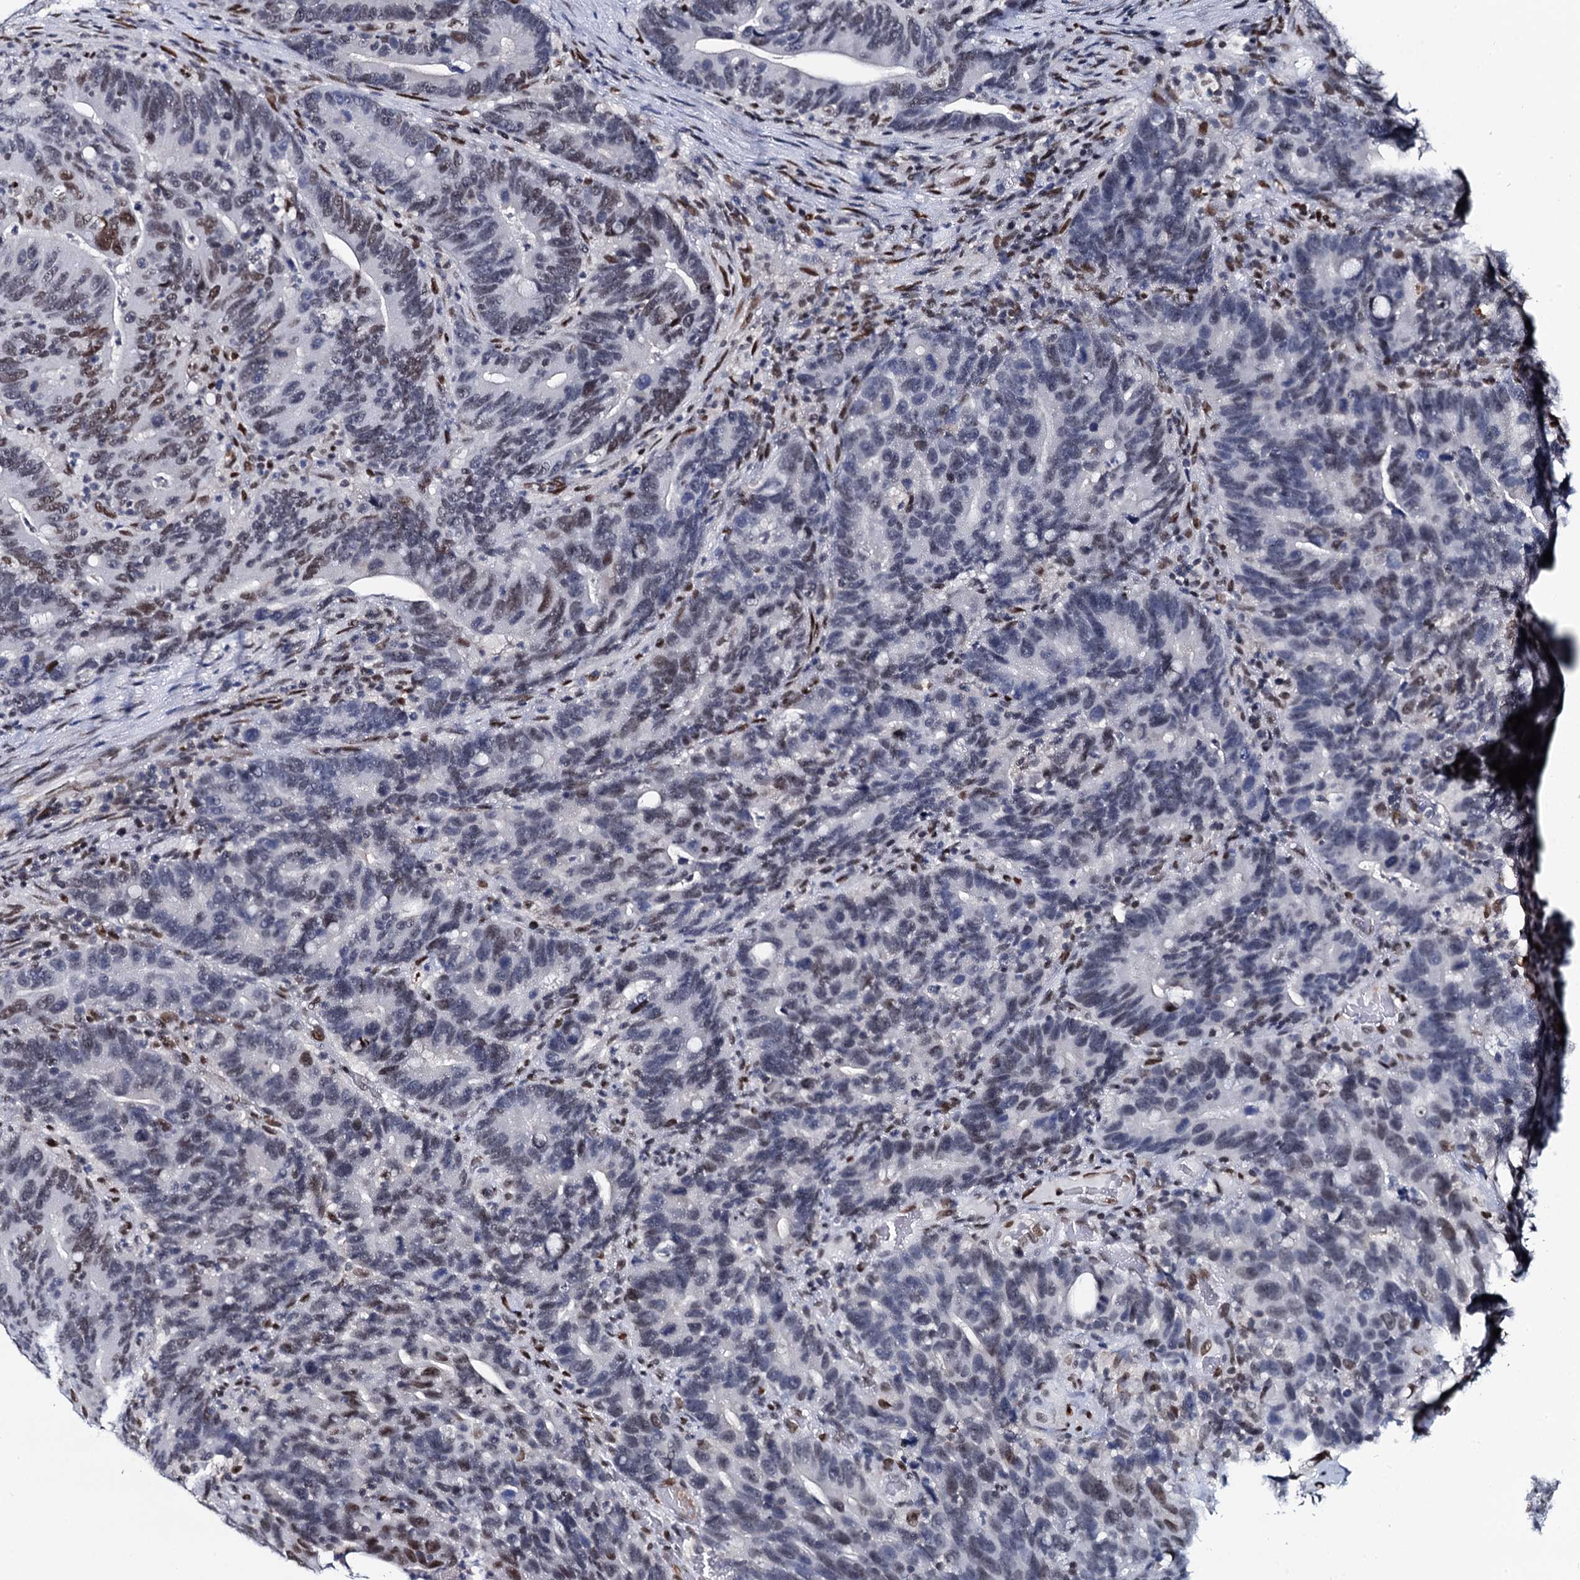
{"staining": {"intensity": "moderate", "quantity": "25%-75%", "location": "nuclear"}, "tissue": "colorectal cancer", "cell_type": "Tumor cells", "image_type": "cancer", "snomed": [{"axis": "morphology", "description": "Adenocarcinoma, NOS"}, {"axis": "topography", "description": "Colon"}], "caption": "Protein positivity by immunohistochemistry shows moderate nuclear expression in about 25%-75% of tumor cells in adenocarcinoma (colorectal). The protein of interest is shown in brown color, while the nuclei are stained blue.", "gene": "CMAS", "patient": {"sex": "female", "age": 66}}